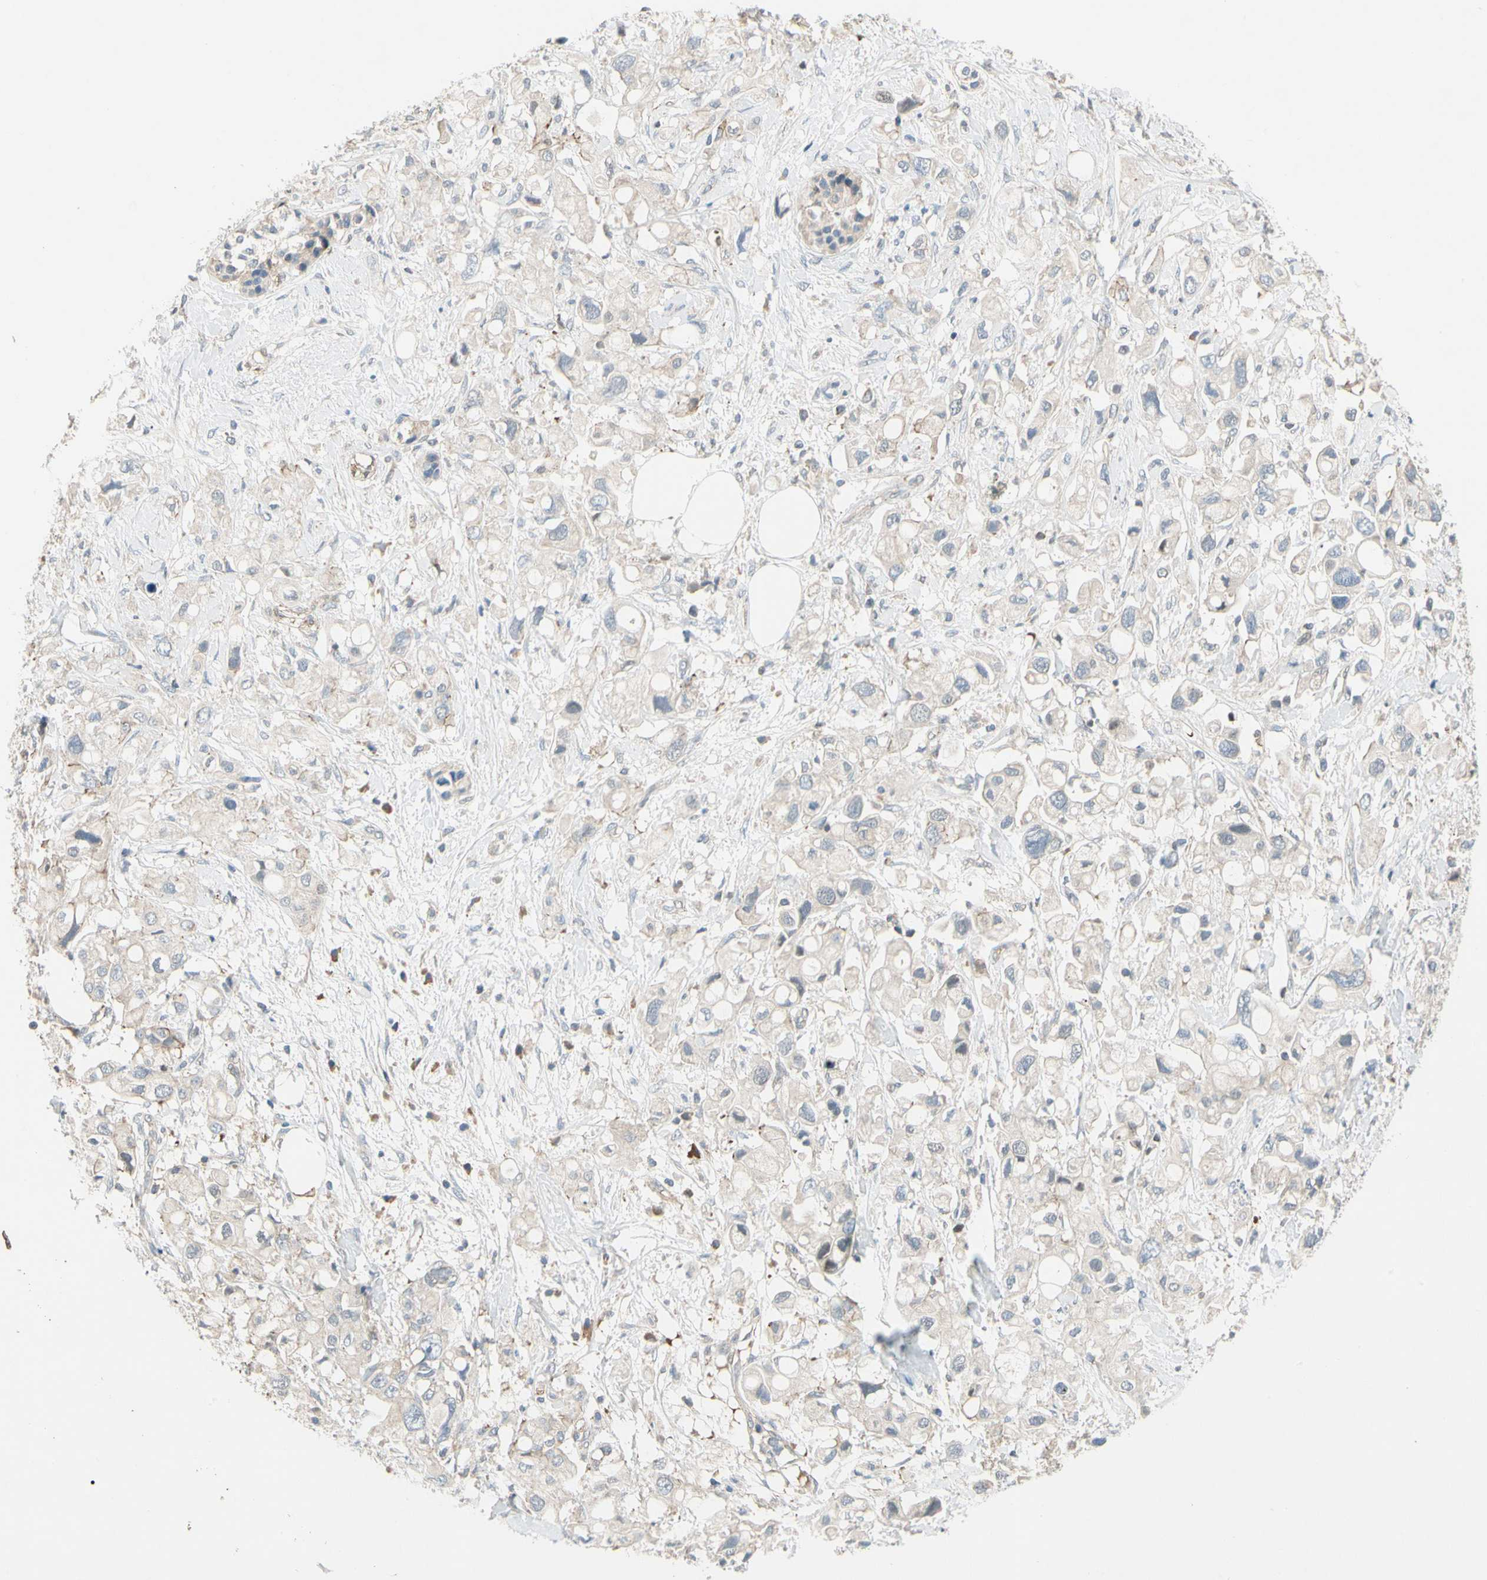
{"staining": {"intensity": "weak", "quantity": ">75%", "location": "cytoplasmic/membranous"}, "tissue": "pancreatic cancer", "cell_type": "Tumor cells", "image_type": "cancer", "snomed": [{"axis": "morphology", "description": "Adenocarcinoma, NOS"}, {"axis": "topography", "description": "Pancreas"}], "caption": "Brown immunohistochemical staining in human pancreatic cancer (adenocarcinoma) shows weak cytoplasmic/membranous positivity in approximately >75% of tumor cells. (DAB IHC with brightfield microscopy, high magnification).", "gene": "CDH6", "patient": {"sex": "female", "age": 56}}